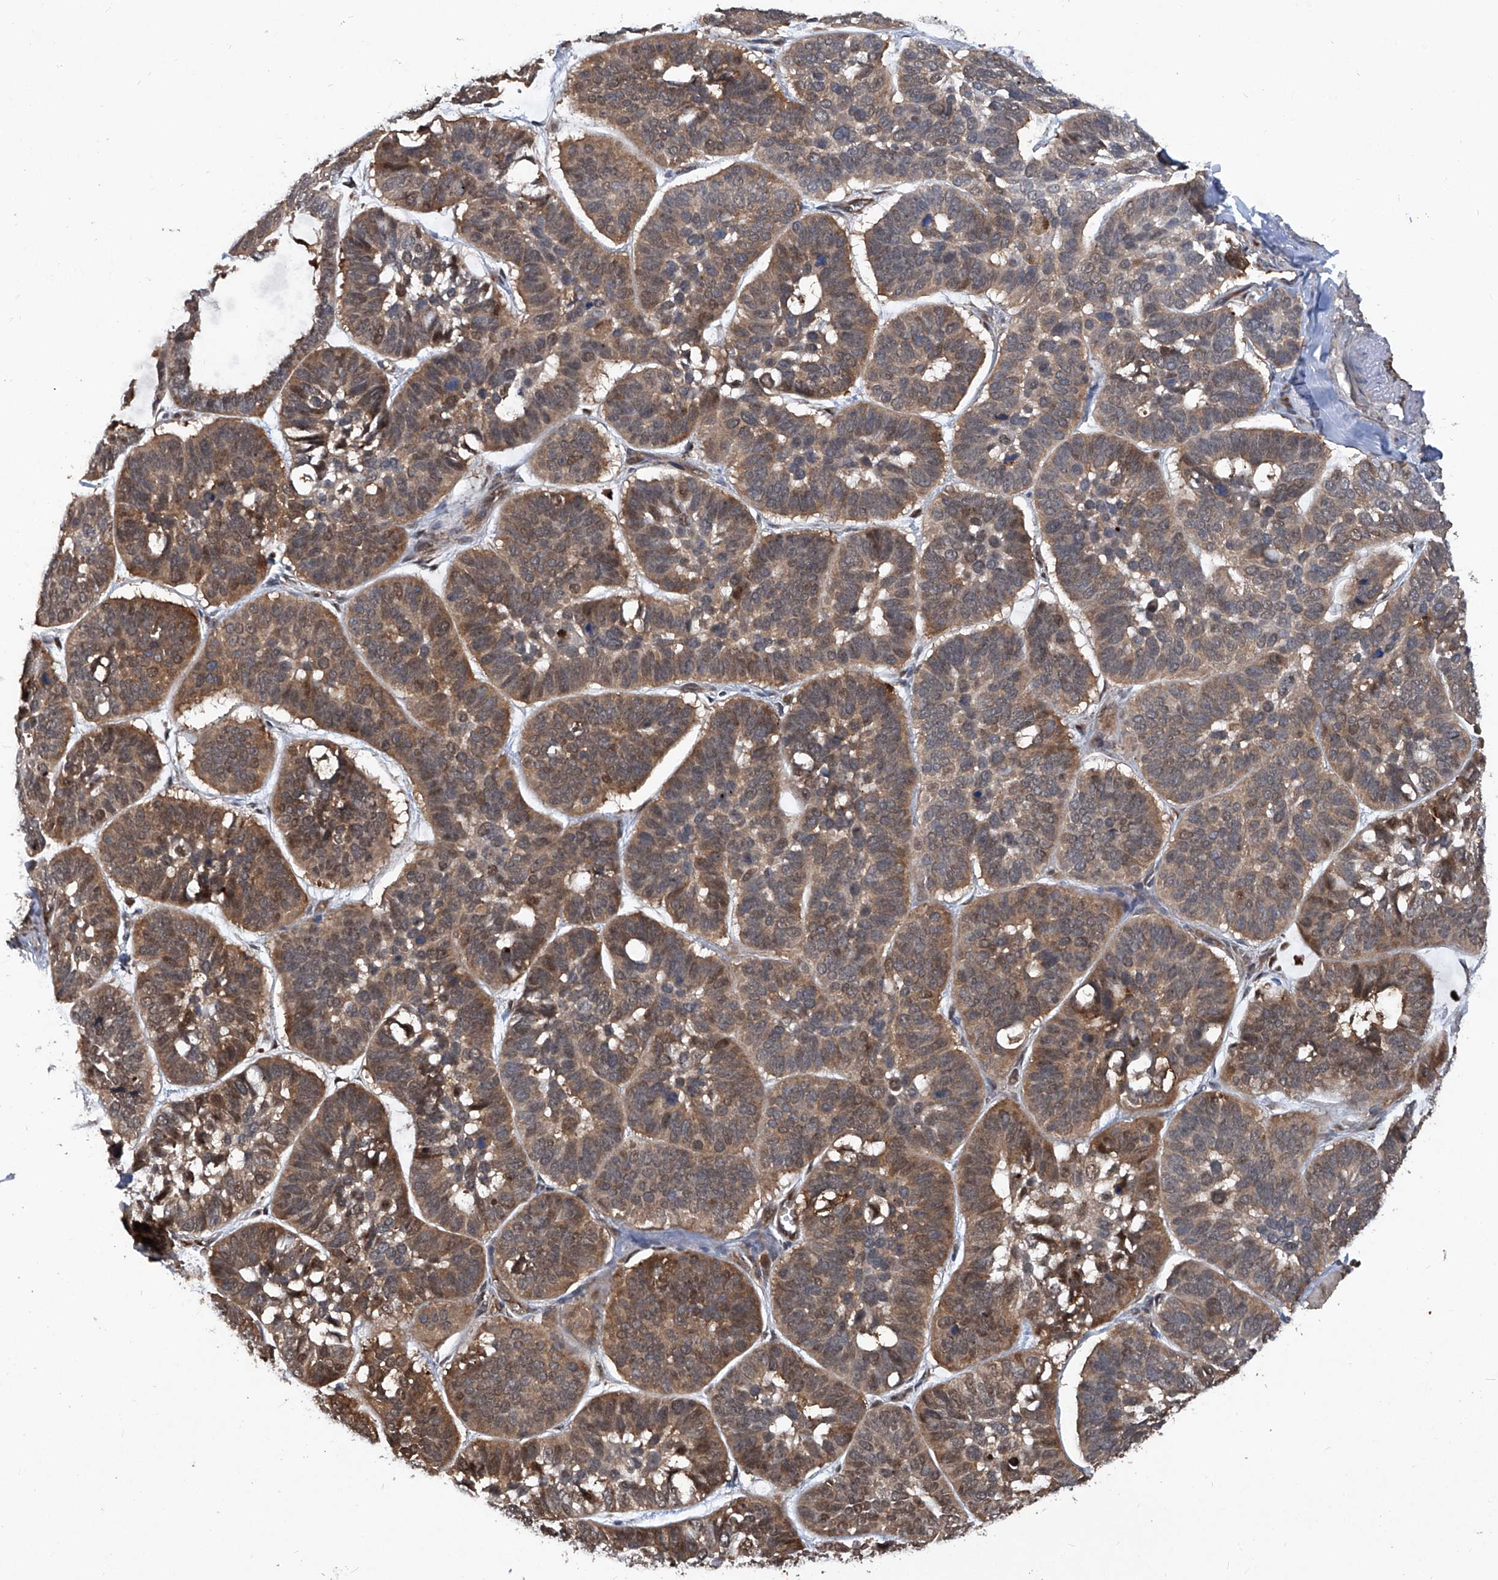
{"staining": {"intensity": "moderate", "quantity": ">75%", "location": "cytoplasmic/membranous,nuclear"}, "tissue": "skin cancer", "cell_type": "Tumor cells", "image_type": "cancer", "snomed": [{"axis": "morphology", "description": "Basal cell carcinoma"}, {"axis": "topography", "description": "Skin"}], "caption": "A micrograph of skin cancer stained for a protein demonstrates moderate cytoplasmic/membranous and nuclear brown staining in tumor cells.", "gene": "PSMB1", "patient": {"sex": "male", "age": 62}}